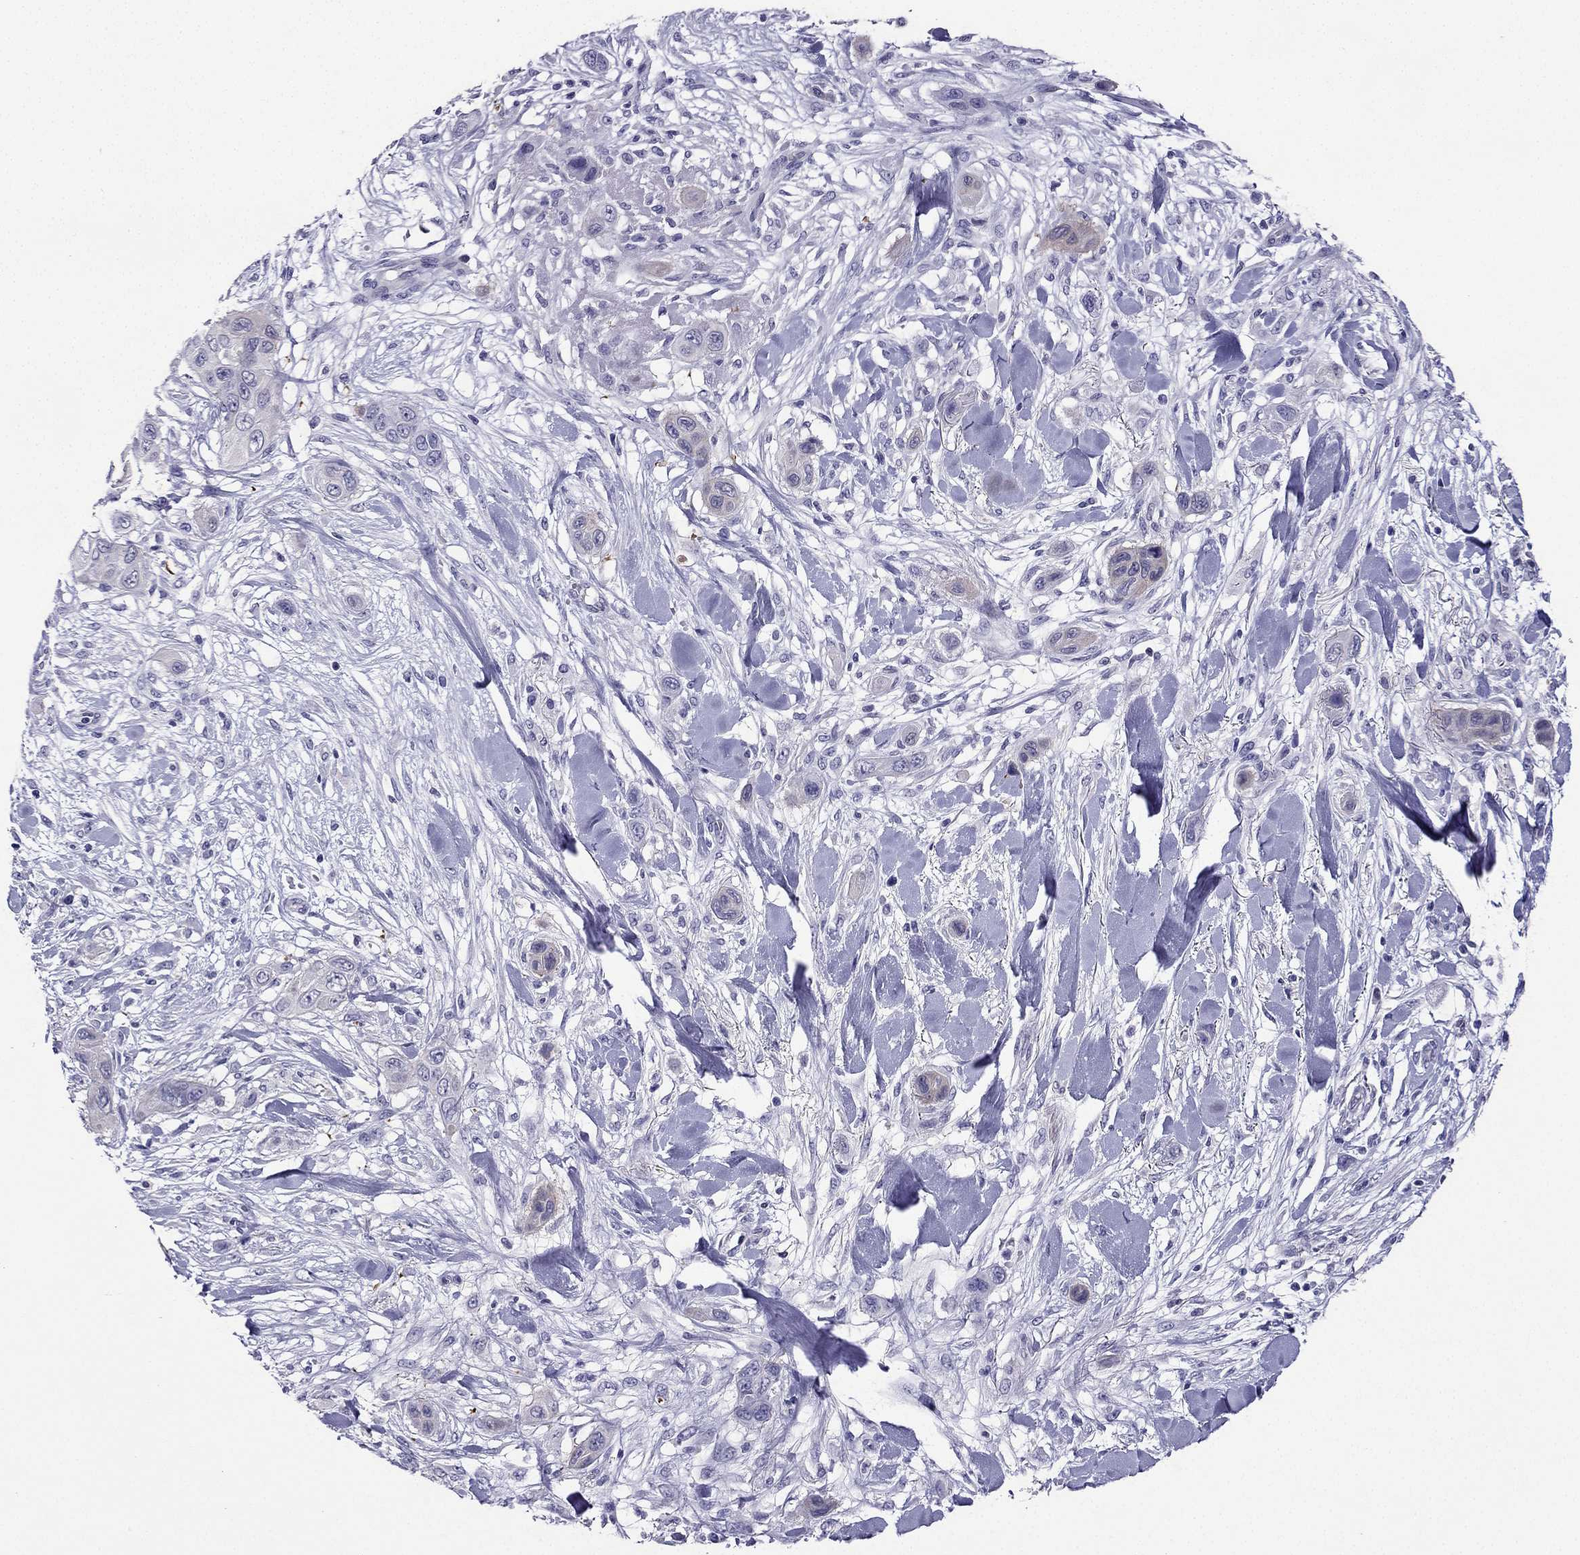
{"staining": {"intensity": "negative", "quantity": "none", "location": "none"}, "tissue": "skin cancer", "cell_type": "Tumor cells", "image_type": "cancer", "snomed": [{"axis": "morphology", "description": "Squamous cell carcinoma, NOS"}, {"axis": "topography", "description": "Skin"}], "caption": "Tumor cells show no significant protein positivity in skin cancer (squamous cell carcinoma).", "gene": "KCNJ10", "patient": {"sex": "male", "age": 79}}